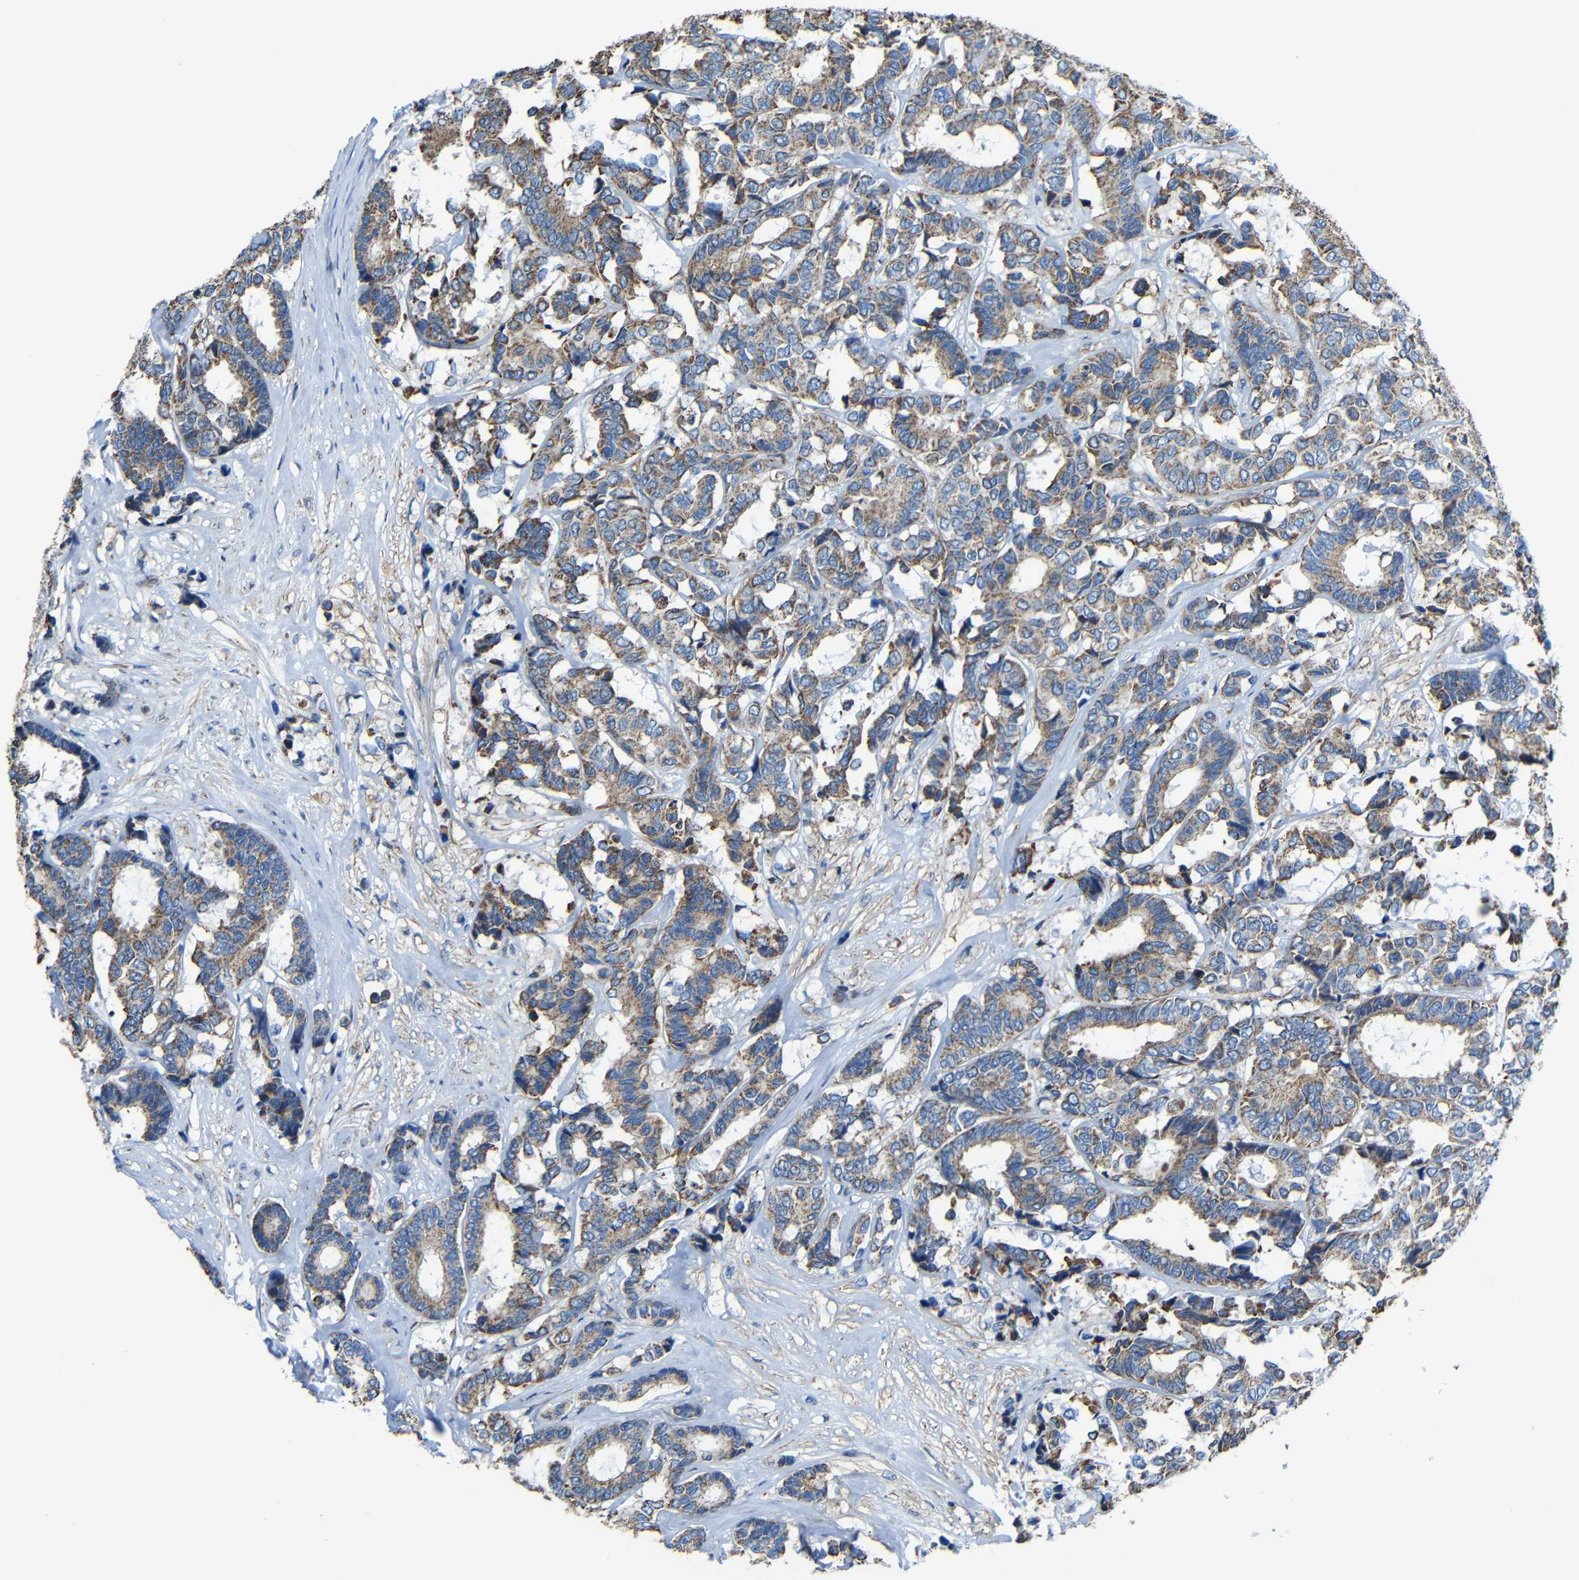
{"staining": {"intensity": "moderate", "quantity": ">75%", "location": "cytoplasmic/membranous"}, "tissue": "breast cancer", "cell_type": "Tumor cells", "image_type": "cancer", "snomed": [{"axis": "morphology", "description": "Duct carcinoma"}, {"axis": "topography", "description": "Breast"}], "caption": "IHC micrograph of neoplastic tissue: breast cancer stained using IHC exhibits medium levels of moderate protein expression localized specifically in the cytoplasmic/membranous of tumor cells, appearing as a cytoplasmic/membranous brown color.", "gene": "INTS6L", "patient": {"sex": "female", "age": 87}}